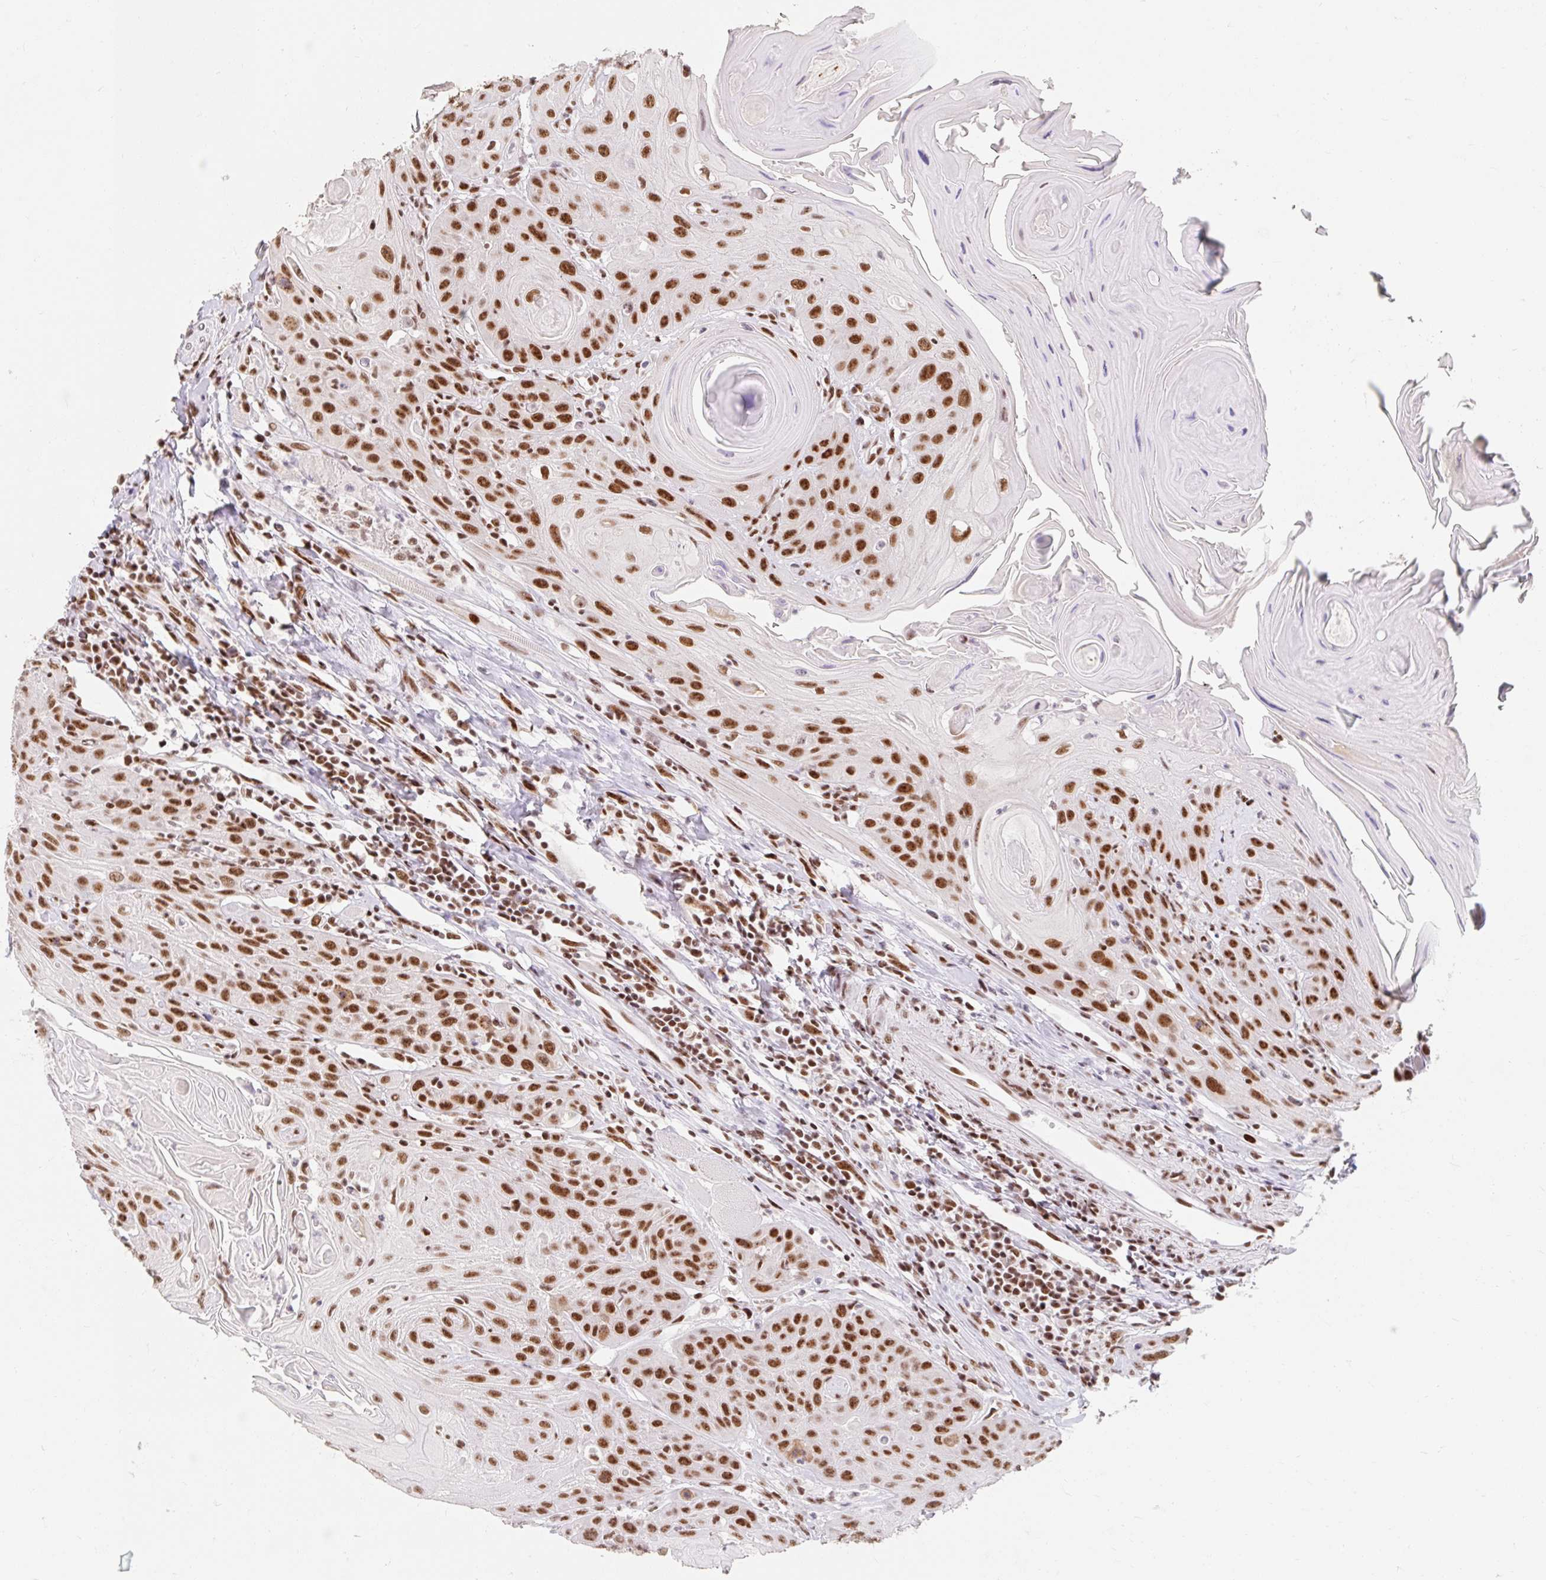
{"staining": {"intensity": "strong", "quantity": ">75%", "location": "nuclear"}, "tissue": "head and neck cancer", "cell_type": "Tumor cells", "image_type": "cancer", "snomed": [{"axis": "morphology", "description": "Squamous cell carcinoma, NOS"}, {"axis": "topography", "description": "Head-Neck"}], "caption": "Strong nuclear protein positivity is identified in about >75% of tumor cells in head and neck cancer.", "gene": "SRSF10", "patient": {"sex": "female", "age": 59}}